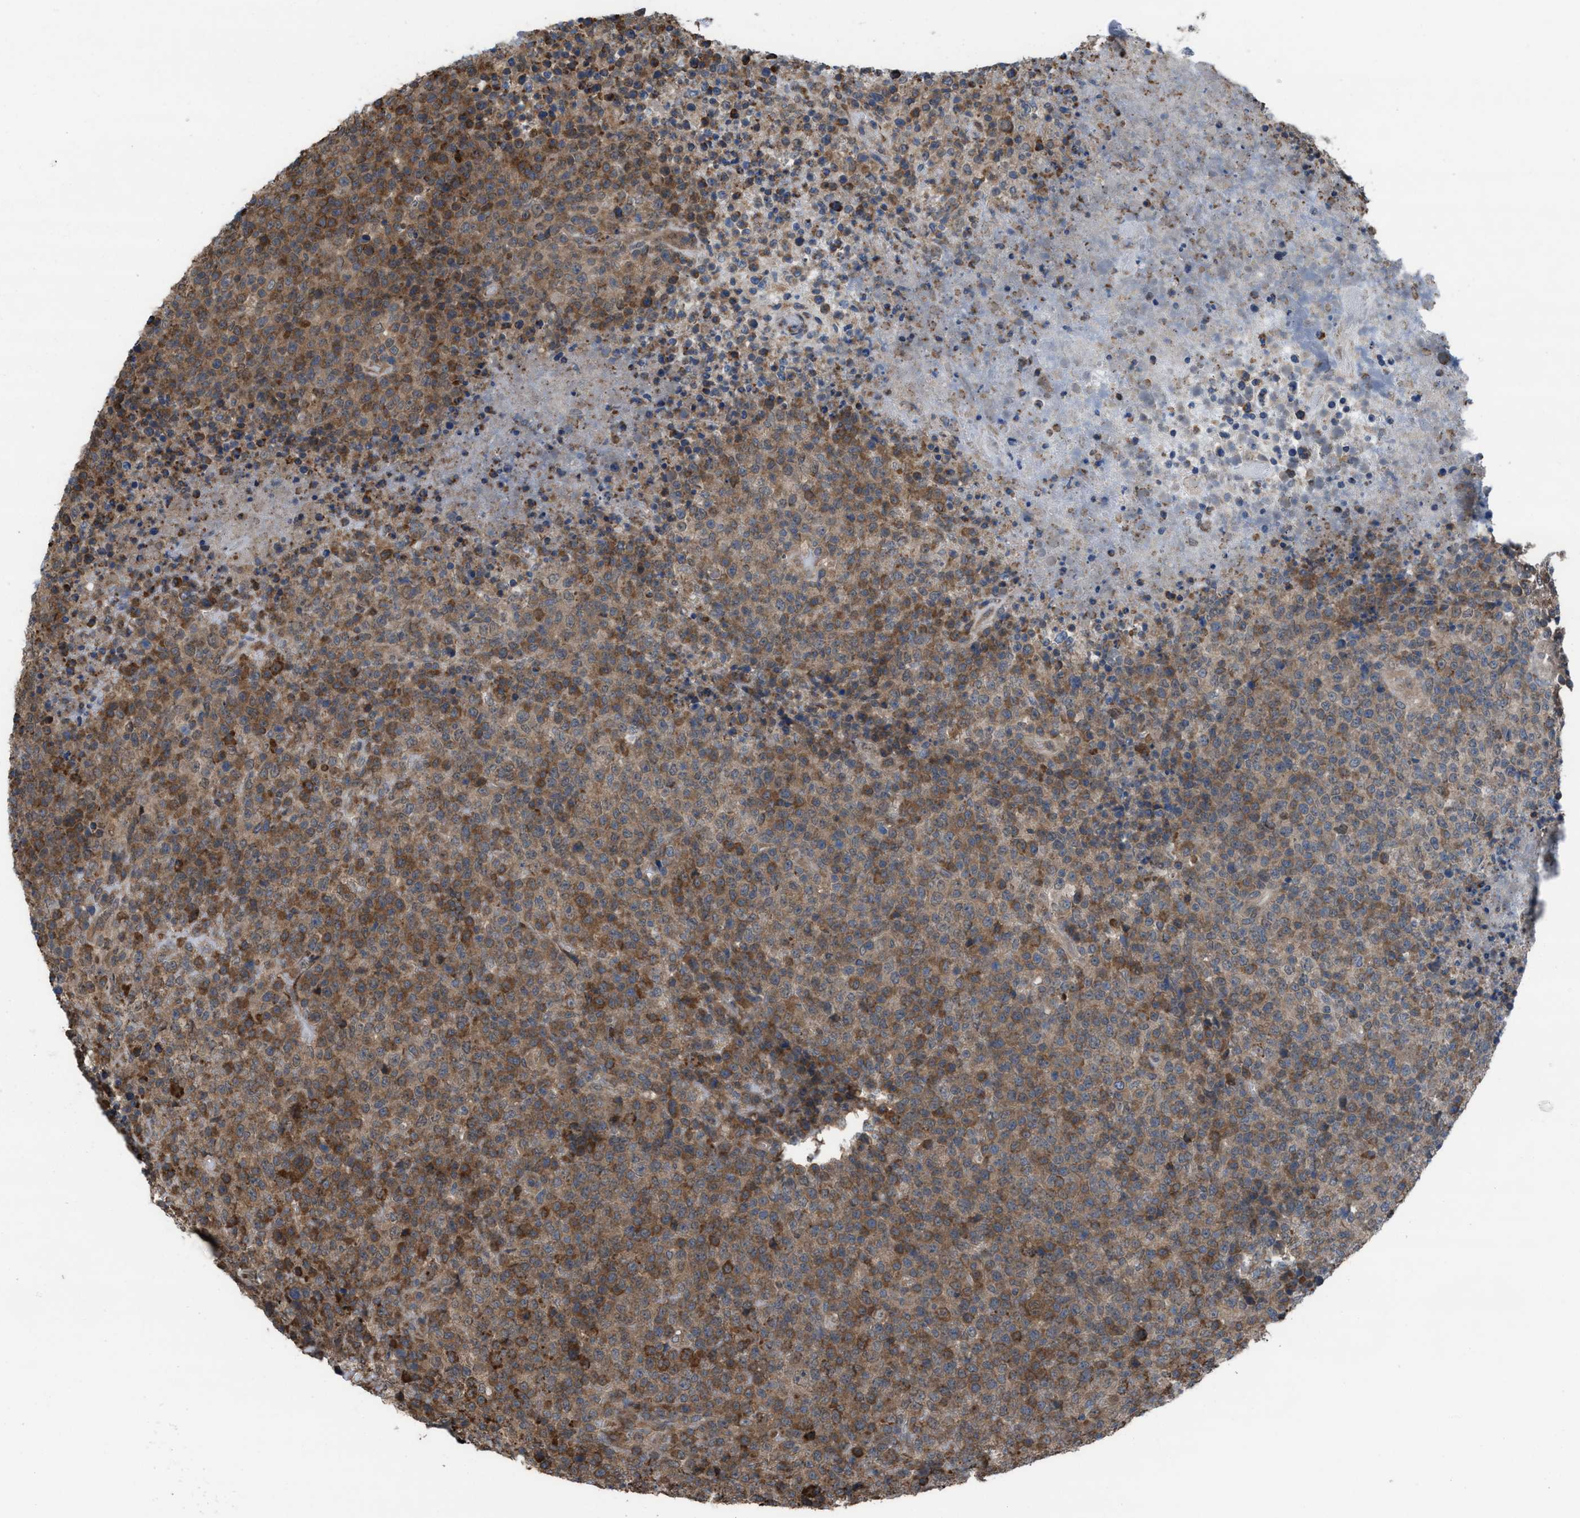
{"staining": {"intensity": "moderate", "quantity": ">75%", "location": "cytoplasmic/membranous"}, "tissue": "lymphoma", "cell_type": "Tumor cells", "image_type": "cancer", "snomed": [{"axis": "morphology", "description": "Malignant lymphoma, non-Hodgkin's type, High grade"}, {"axis": "topography", "description": "Lymph node"}], "caption": "Immunohistochemistry (DAB) staining of human lymphoma exhibits moderate cytoplasmic/membranous protein staining in about >75% of tumor cells.", "gene": "PLAA", "patient": {"sex": "male", "age": 13}}